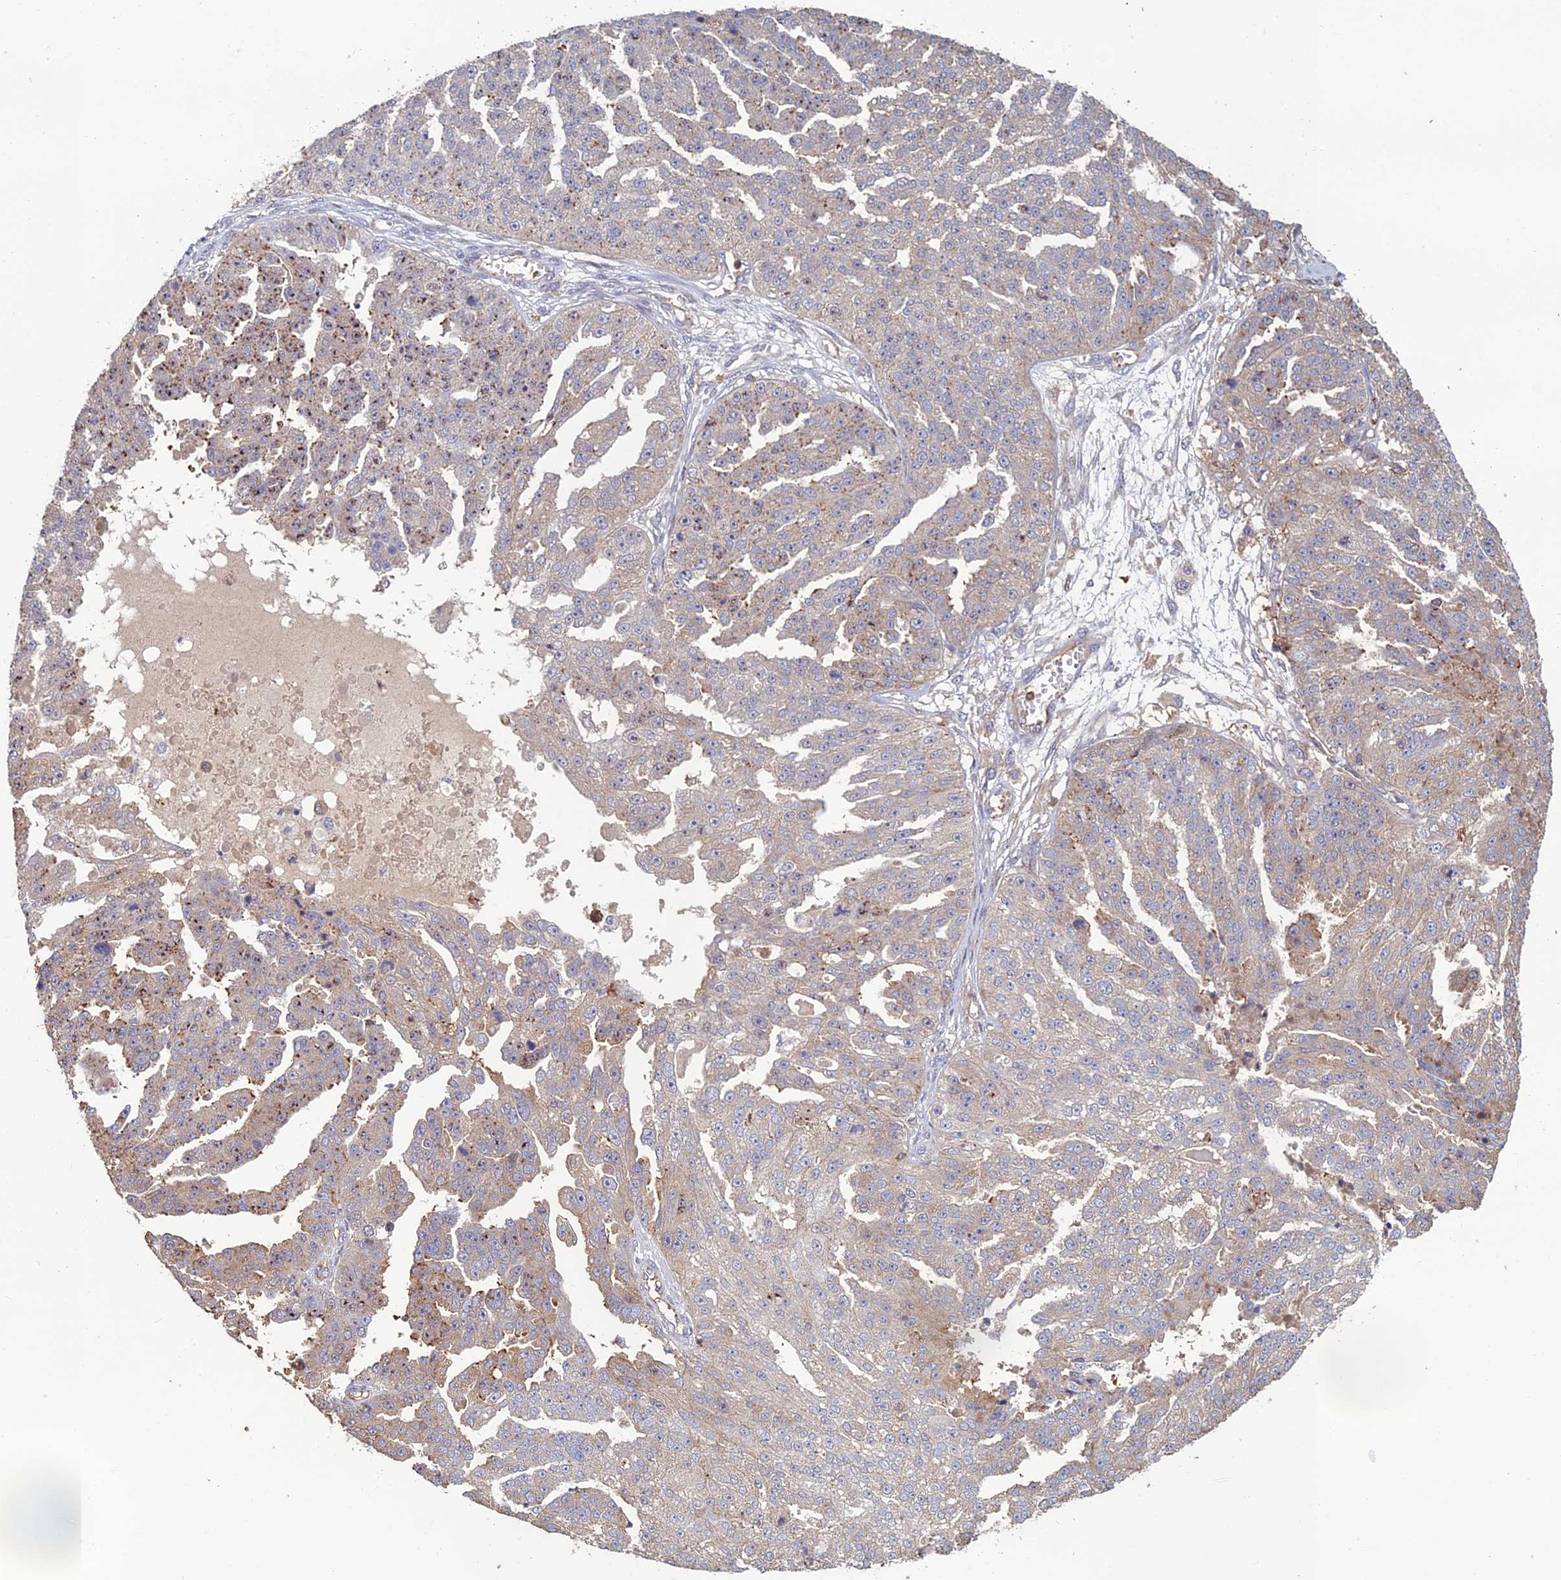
{"staining": {"intensity": "weak", "quantity": "<25%", "location": "cytoplasmic/membranous"}, "tissue": "ovarian cancer", "cell_type": "Tumor cells", "image_type": "cancer", "snomed": [{"axis": "morphology", "description": "Cystadenocarcinoma, serous, NOS"}, {"axis": "topography", "description": "Ovary"}], "caption": "High magnification brightfield microscopy of ovarian cancer stained with DAB (brown) and counterstained with hematoxylin (blue): tumor cells show no significant positivity.", "gene": "C15orf62", "patient": {"sex": "female", "age": 58}}